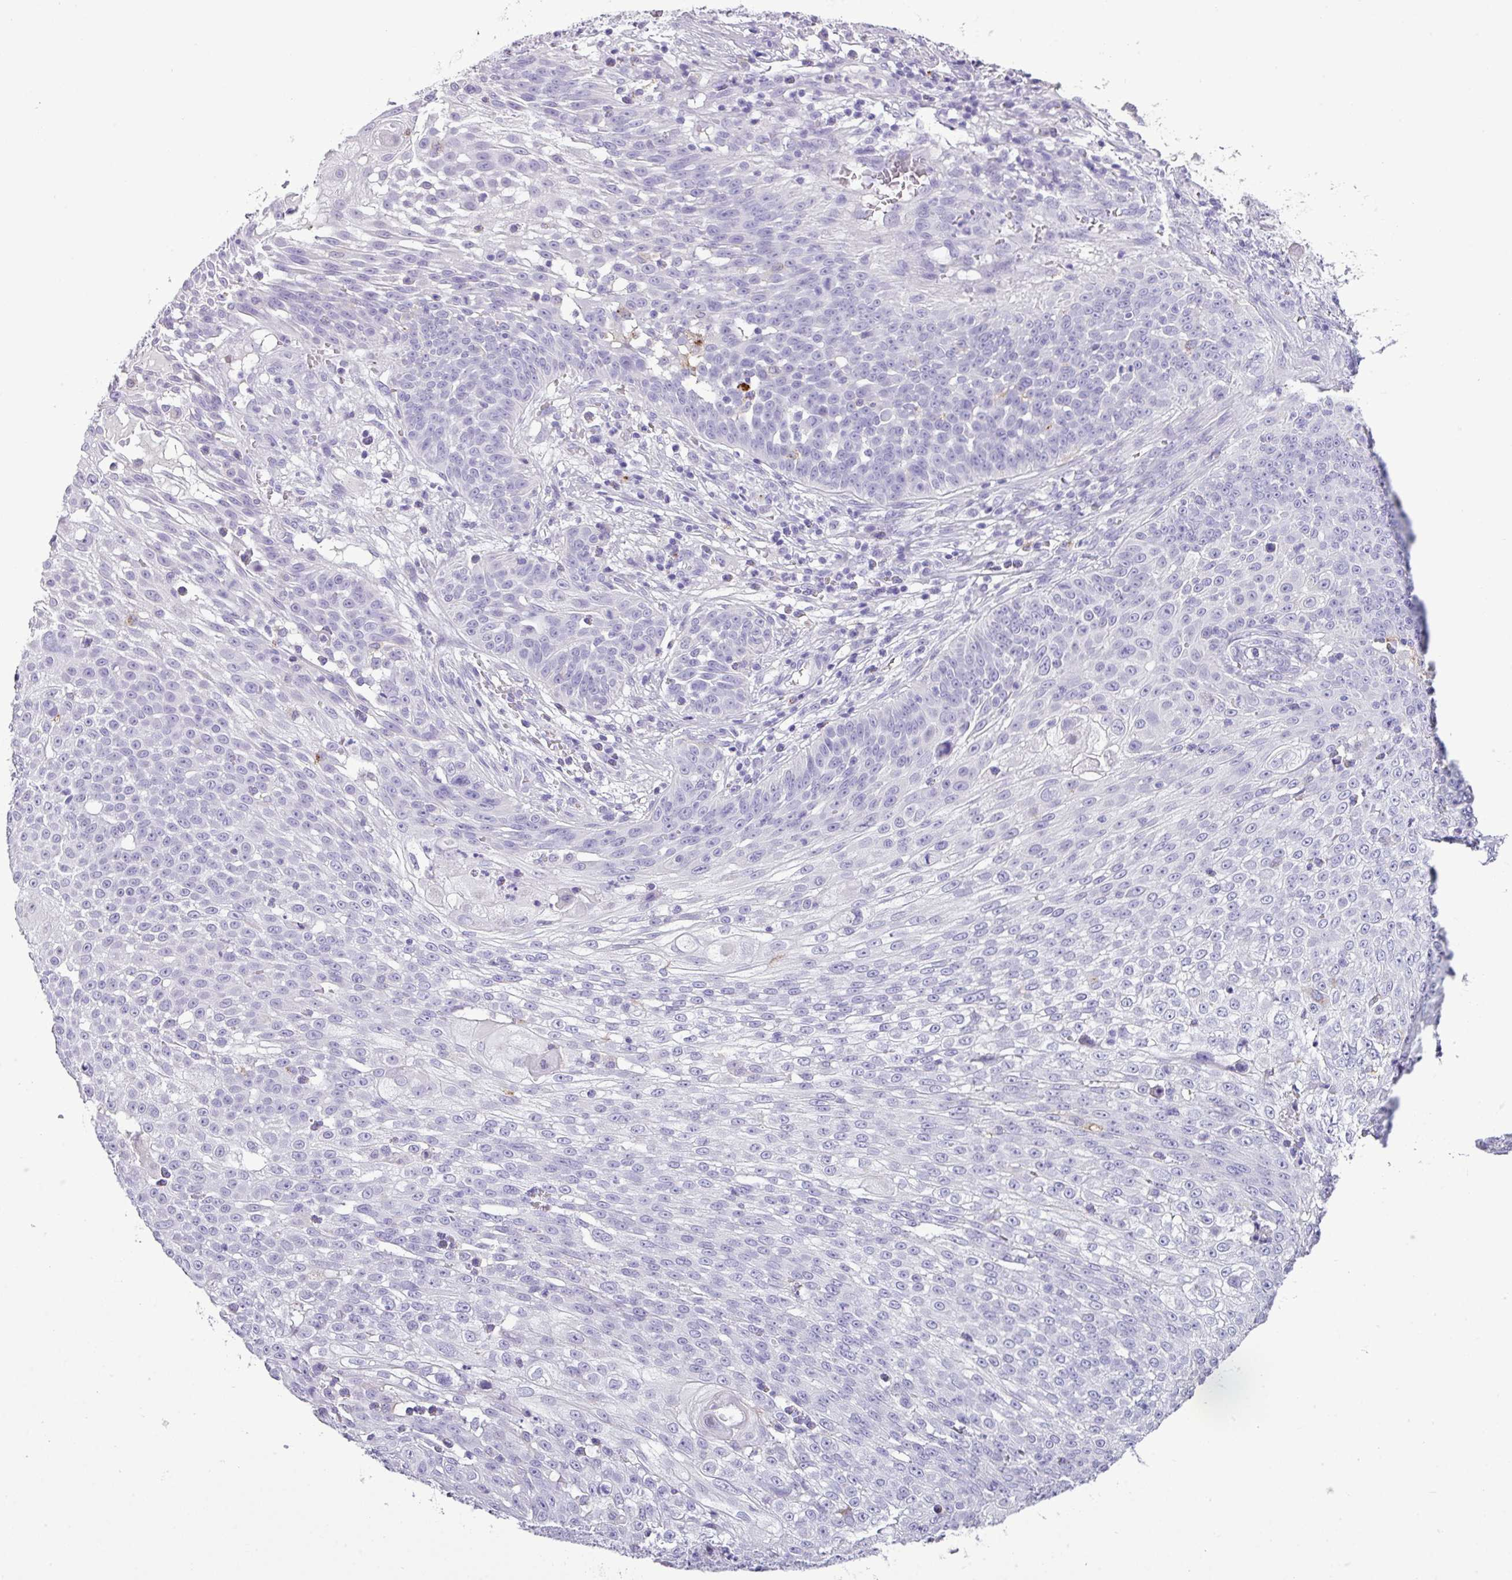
{"staining": {"intensity": "negative", "quantity": "none", "location": "none"}, "tissue": "skin cancer", "cell_type": "Tumor cells", "image_type": "cancer", "snomed": [{"axis": "morphology", "description": "Squamous cell carcinoma, NOS"}, {"axis": "topography", "description": "Skin"}], "caption": "Human squamous cell carcinoma (skin) stained for a protein using immunohistochemistry shows no expression in tumor cells.", "gene": "RBMXL2", "patient": {"sex": "male", "age": 24}}